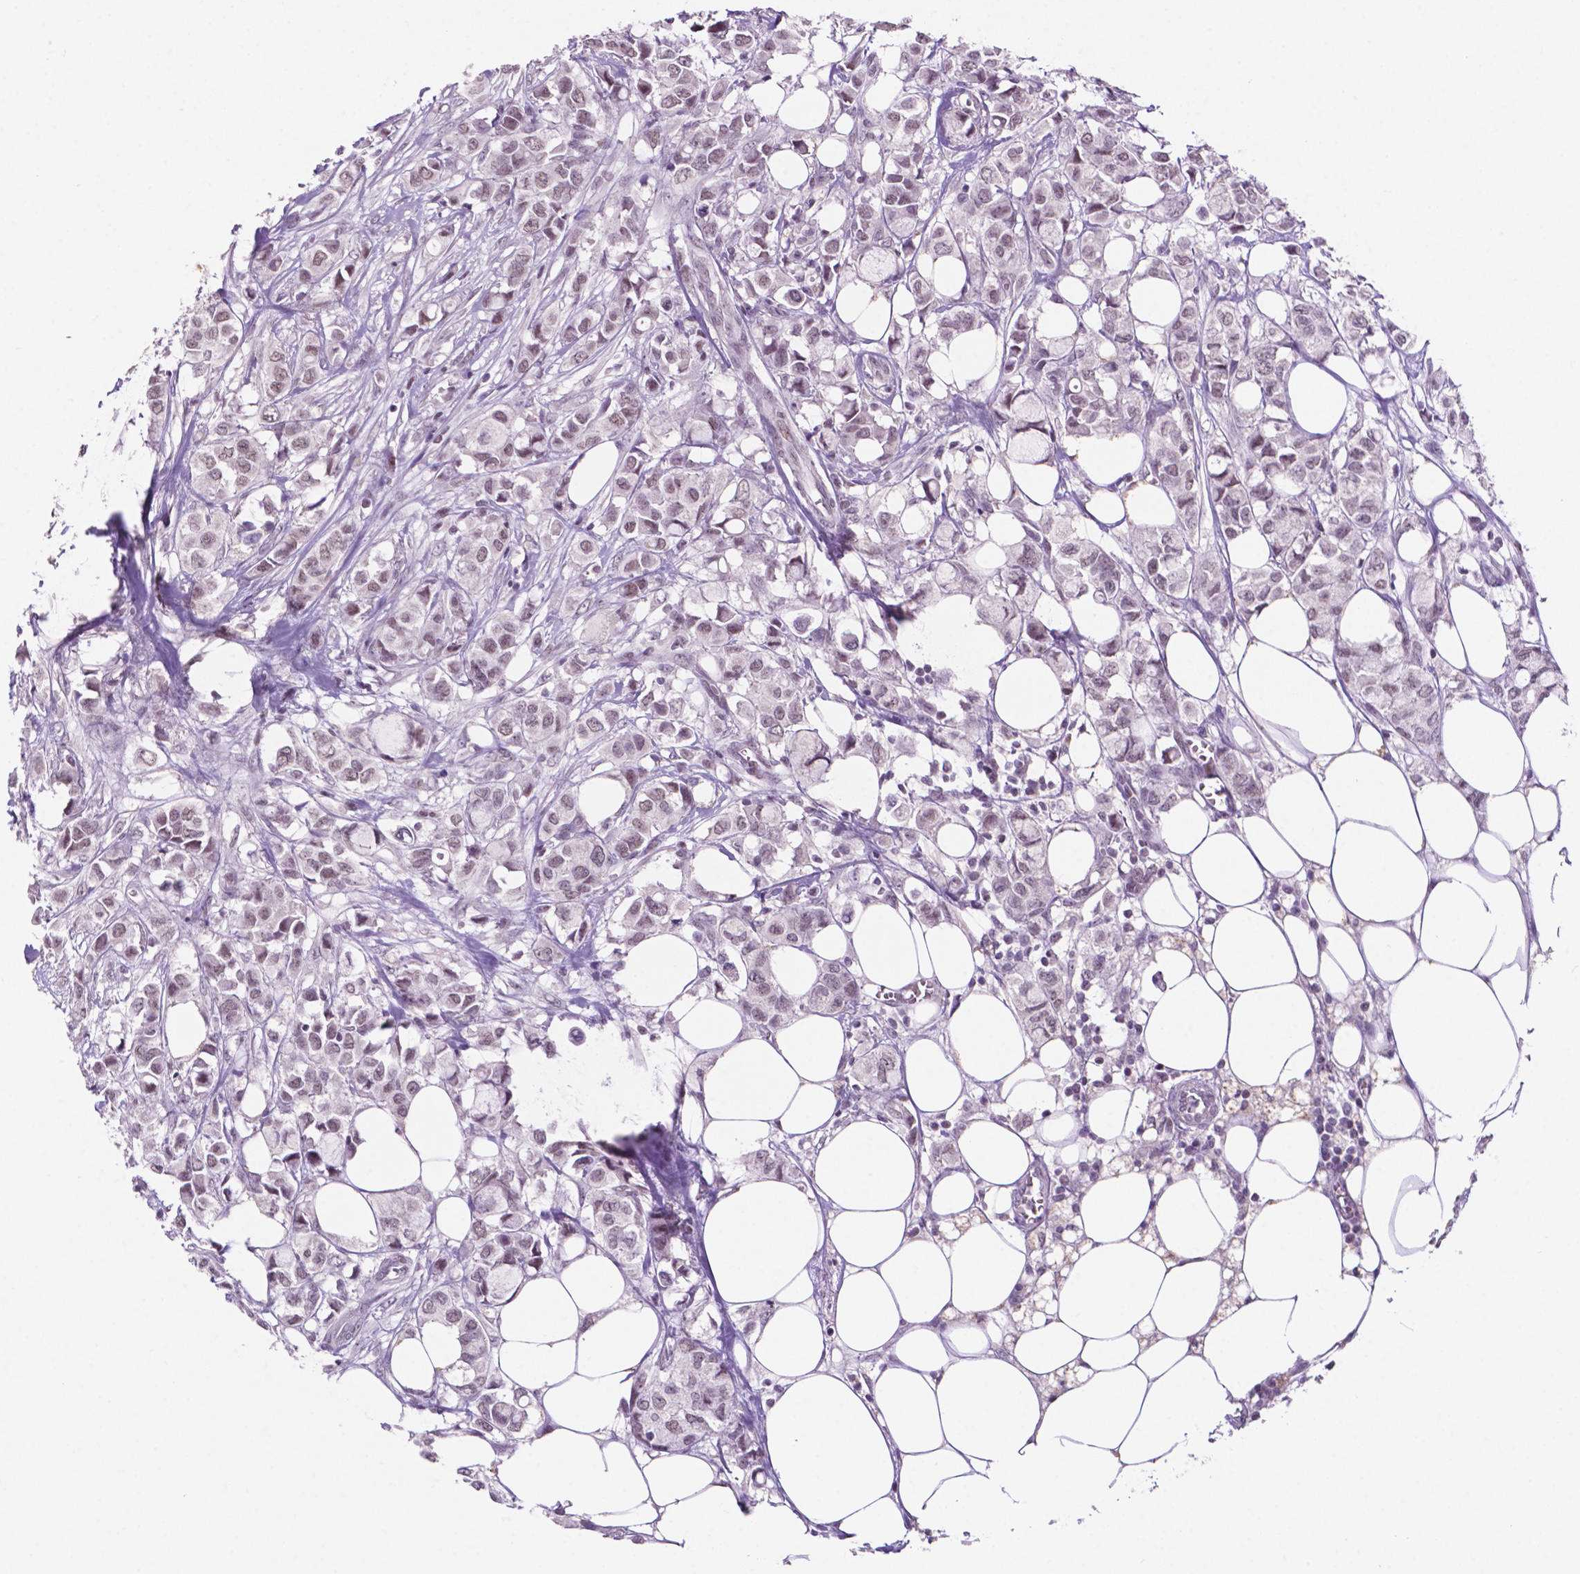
{"staining": {"intensity": "weak", "quantity": ">75%", "location": "nuclear"}, "tissue": "breast cancer", "cell_type": "Tumor cells", "image_type": "cancer", "snomed": [{"axis": "morphology", "description": "Duct carcinoma"}, {"axis": "topography", "description": "Breast"}], "caption": "Protein expression analysis of human breast cancer (invasive ductal carcinoma) reveals weak nuclear positivity in about >75% of tumor cells. Nuclei are stained in blue.", "gene": "NCOR1", "patient": {"sex": "female", "age": 85}}